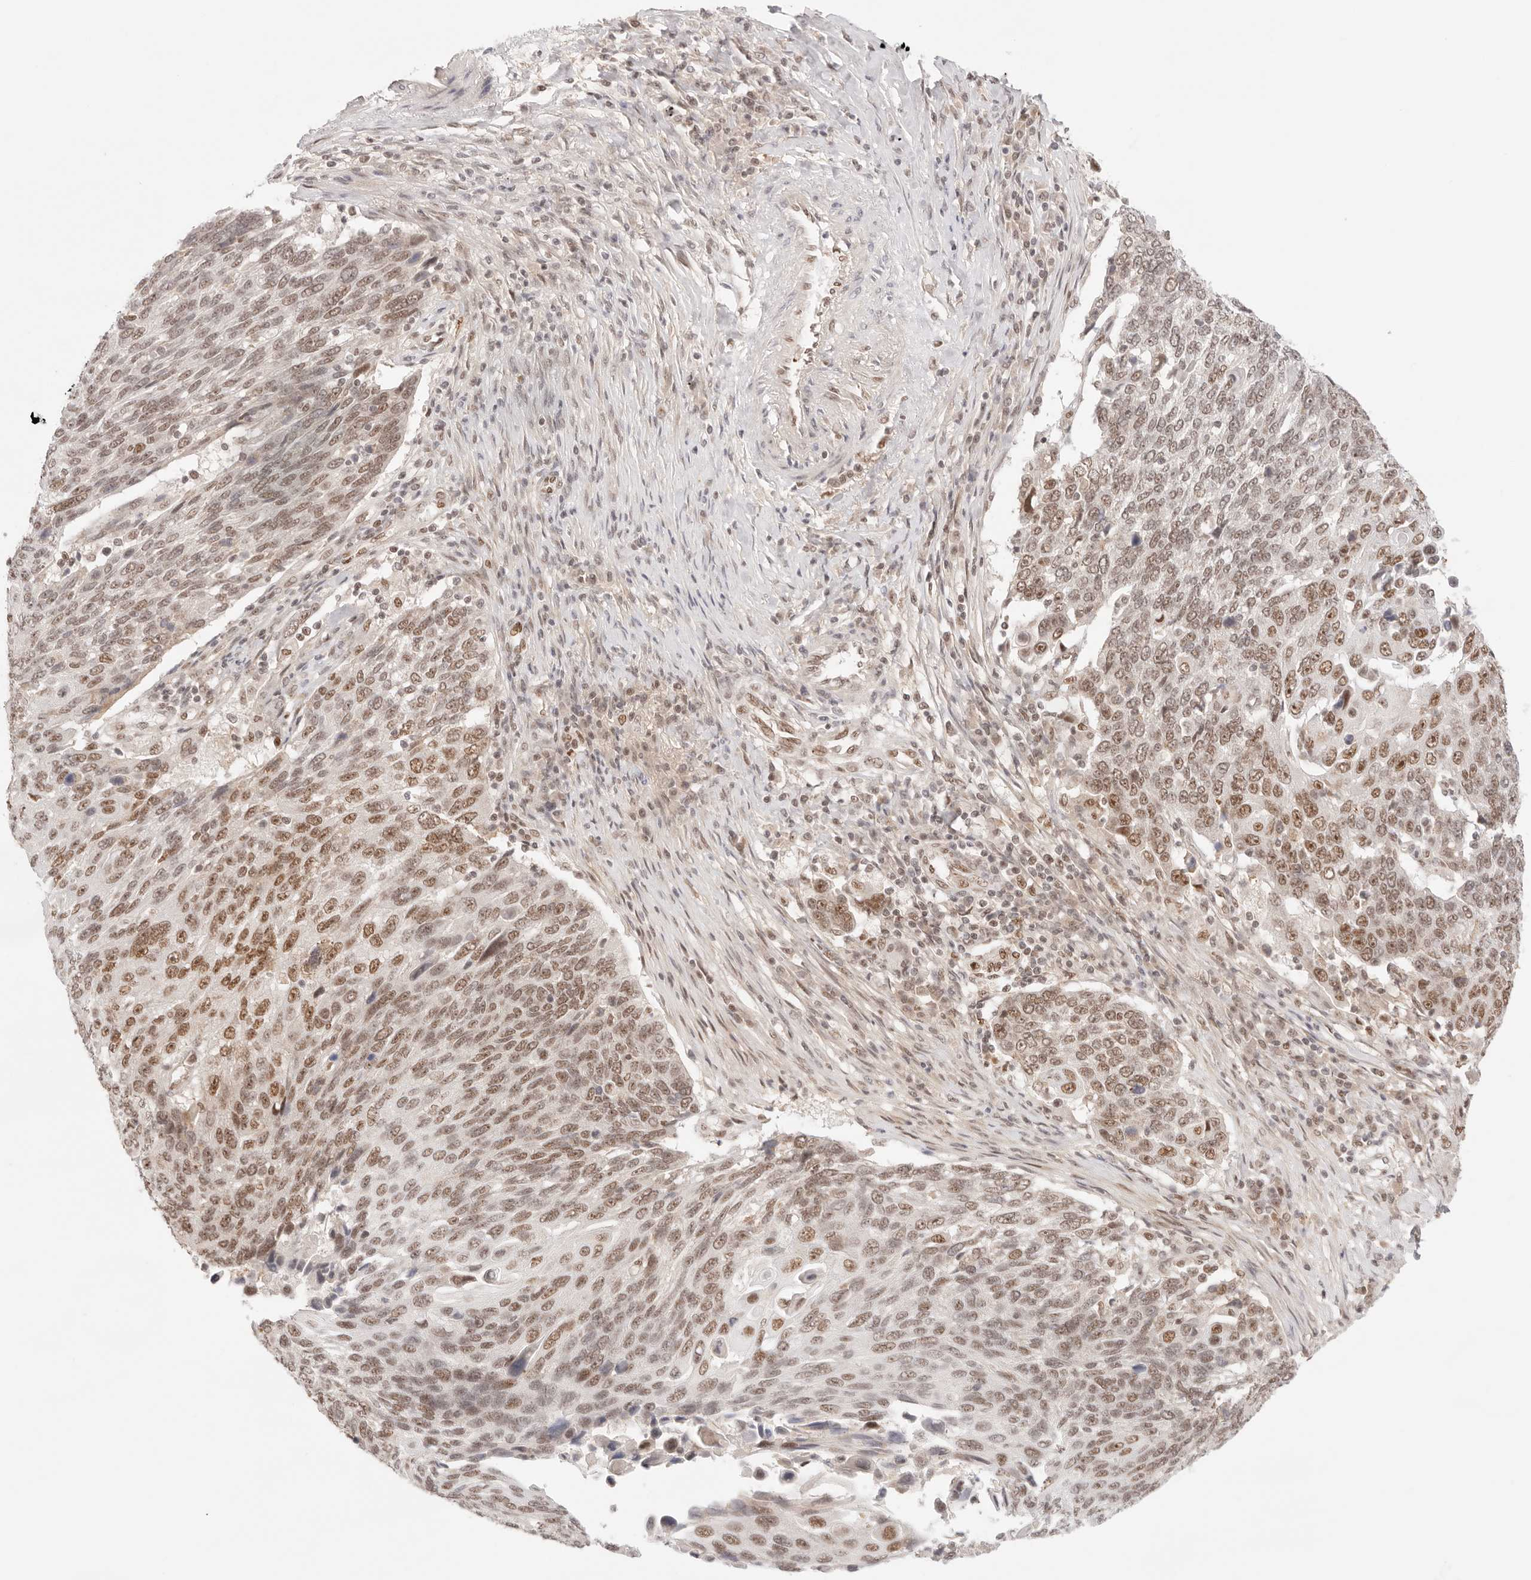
{"staining": {"intensity": "moderate", "quantity": ">75%", "location": "nuclear"}, "tissue": "lung cancer", "cell_type": "Tumor cells", "image_type": "cancer", "snomed": [{"axis": "morphology", "description": "Squamous cell carcinoma, NOS"}, {"axis": "topography", "description": "Lung"}], "caption": "Lung squamous cell carcinoma stained for a protein (brown) displays moderate nuclear positive staining in about >75% of tumor cells.", "gene": "GTF2E2", "patient": {"sex": "male", "age": 66}}